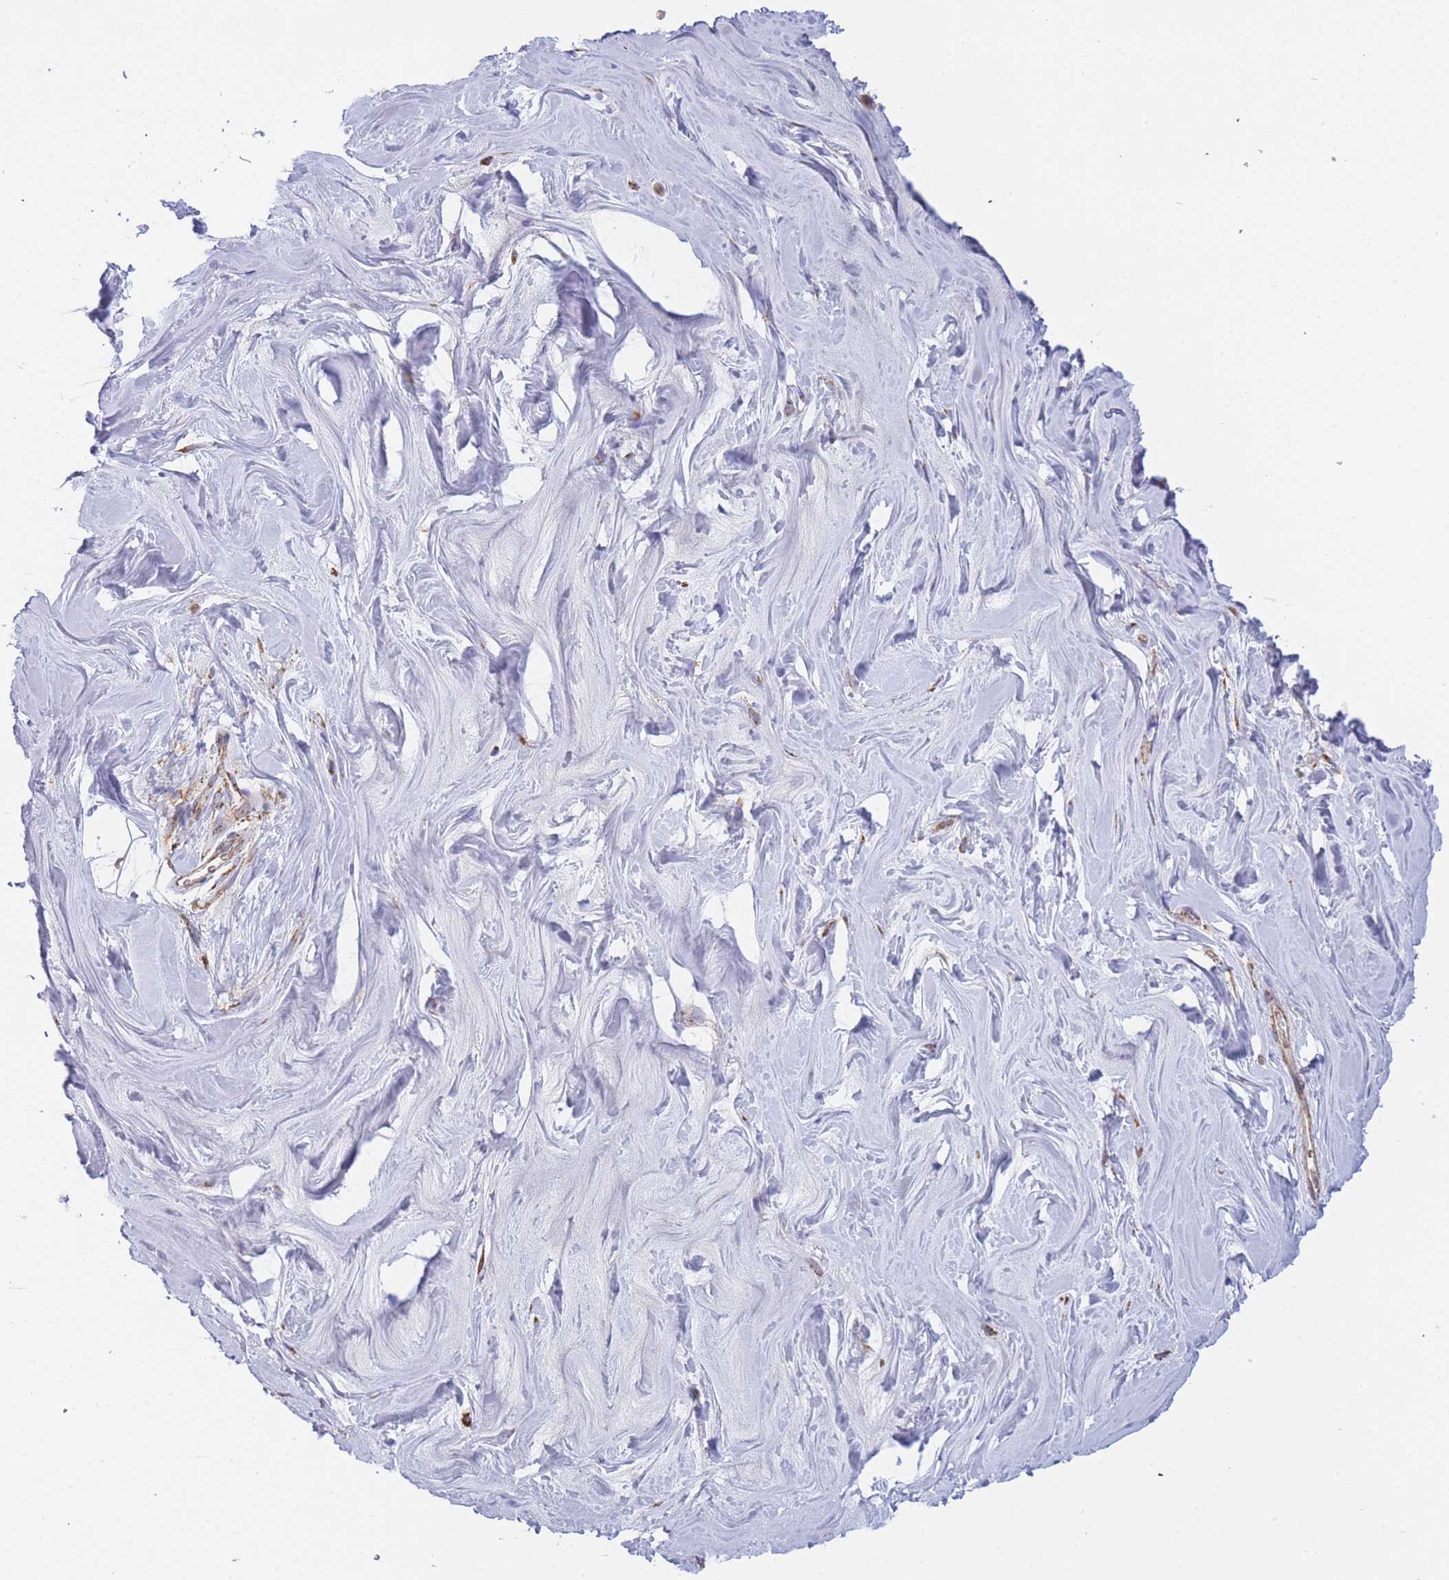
{"staining": {"intensity": "weak", "quantity": "25%-75%", "location": "cytoplasmic/membranous"}, "tissue": "adipose tissue", "cell_type": "Adipocytes", "image_type": "normal", "snomed": [{"axis": "morphology", "description": "Normal tissue, NOS"}, {"axis": "topography", "description": "Breast"}], "caption": "Adipose tissue stained for a protein shows weak cytoplasmic/membranous positivity in adipocytes. Immunohistochemistry stains the protein in brown and the nuclei are stained blue.", "gene": "MRPL17", "patient": {"sex": "female", "age": 26}}